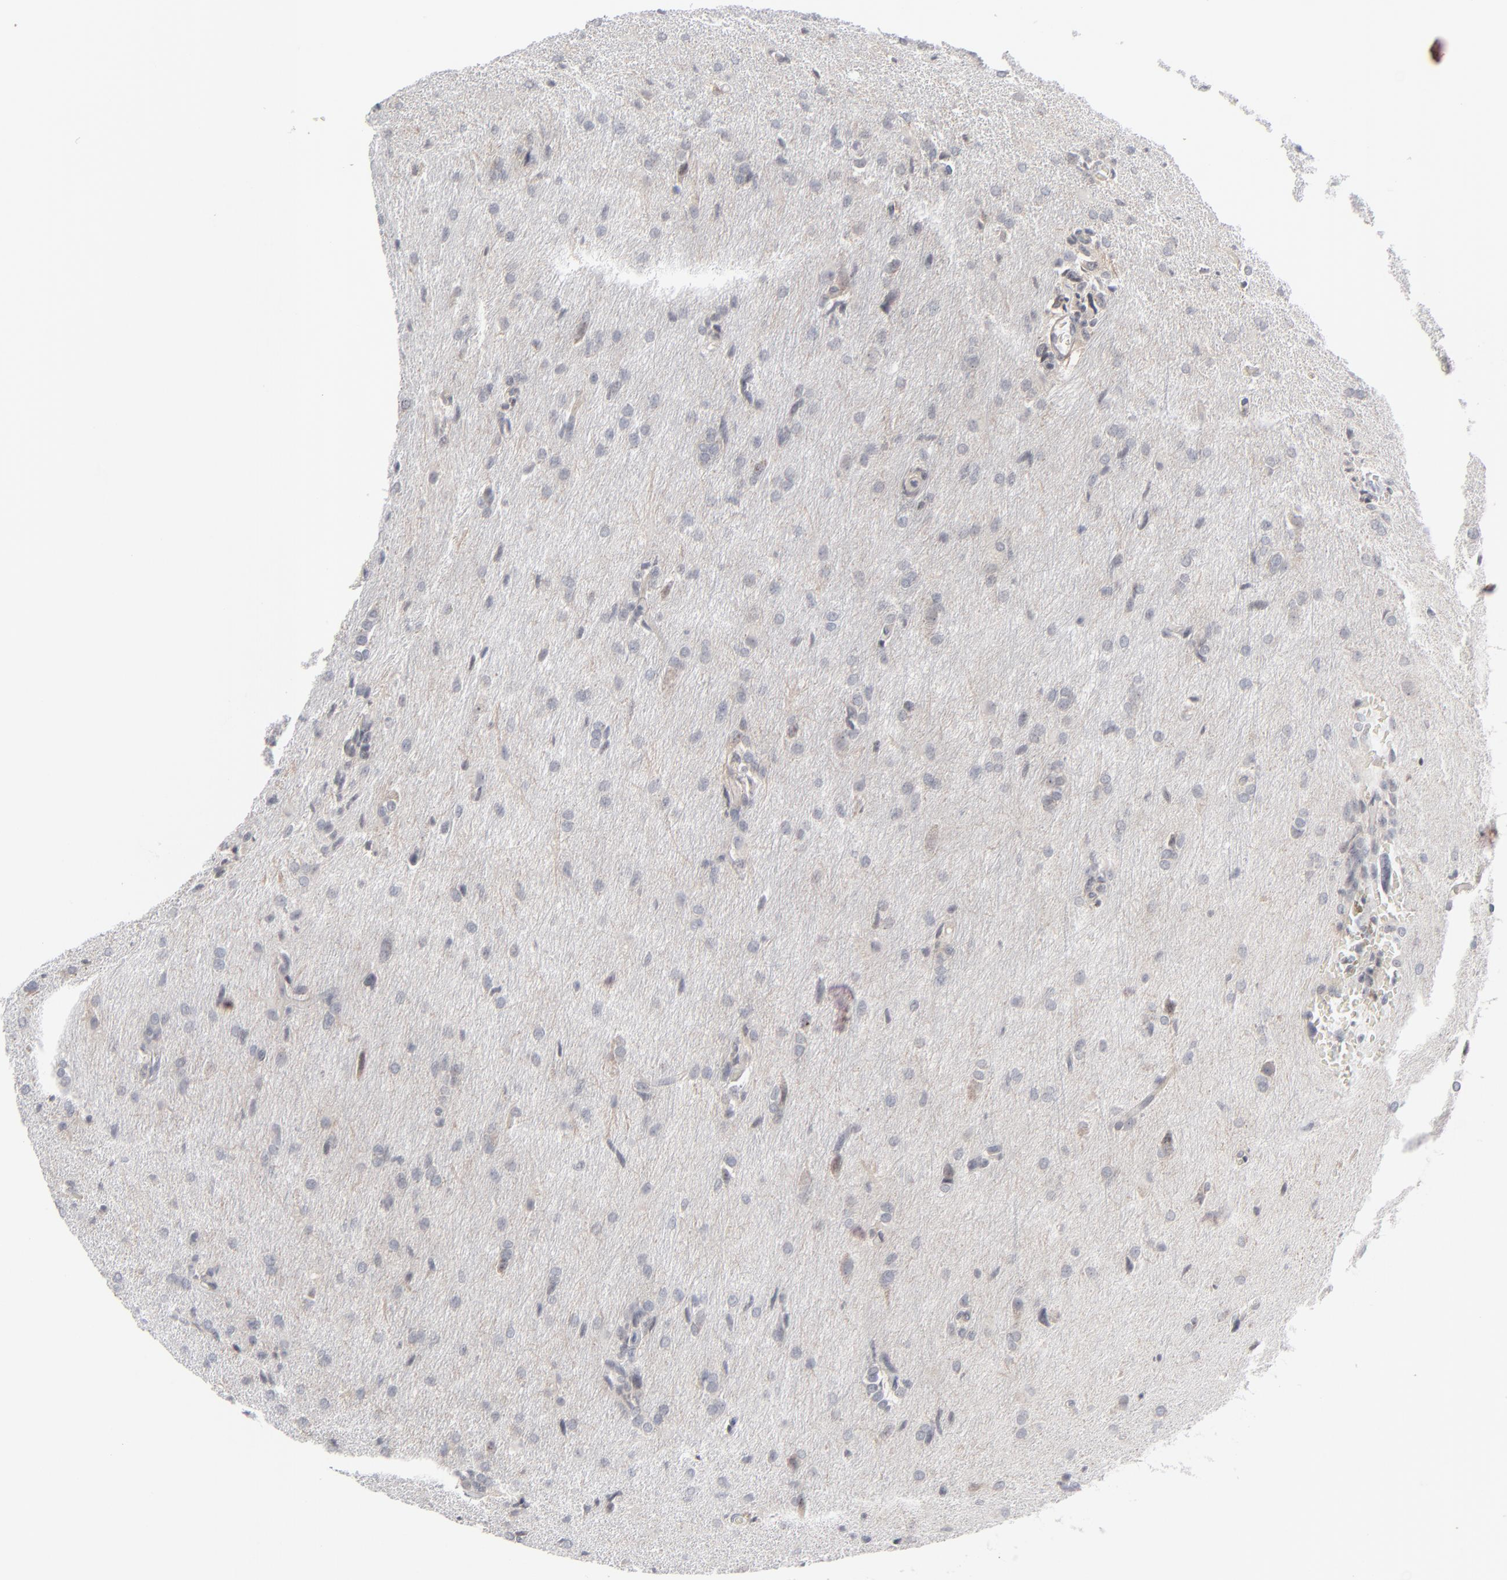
{"staining": {"intensity": "negative", "quantity": "none", "location": "none"}, "tissue": "glioma", "cell_type": "Tumor cells", "image_type": "cancer", "snomed": [{"axis": "morphology", "description": "Glioma, malignant, High grade"}, {"axis": "topography", "description": "Brain"}], "caption": "Glioma was stained to show a protein in brown. There is no significant expression in tumor cells. Nuclei are stained in blue.", "gene": "POF1B", "patient": {"sex": "male", "age": 68}}